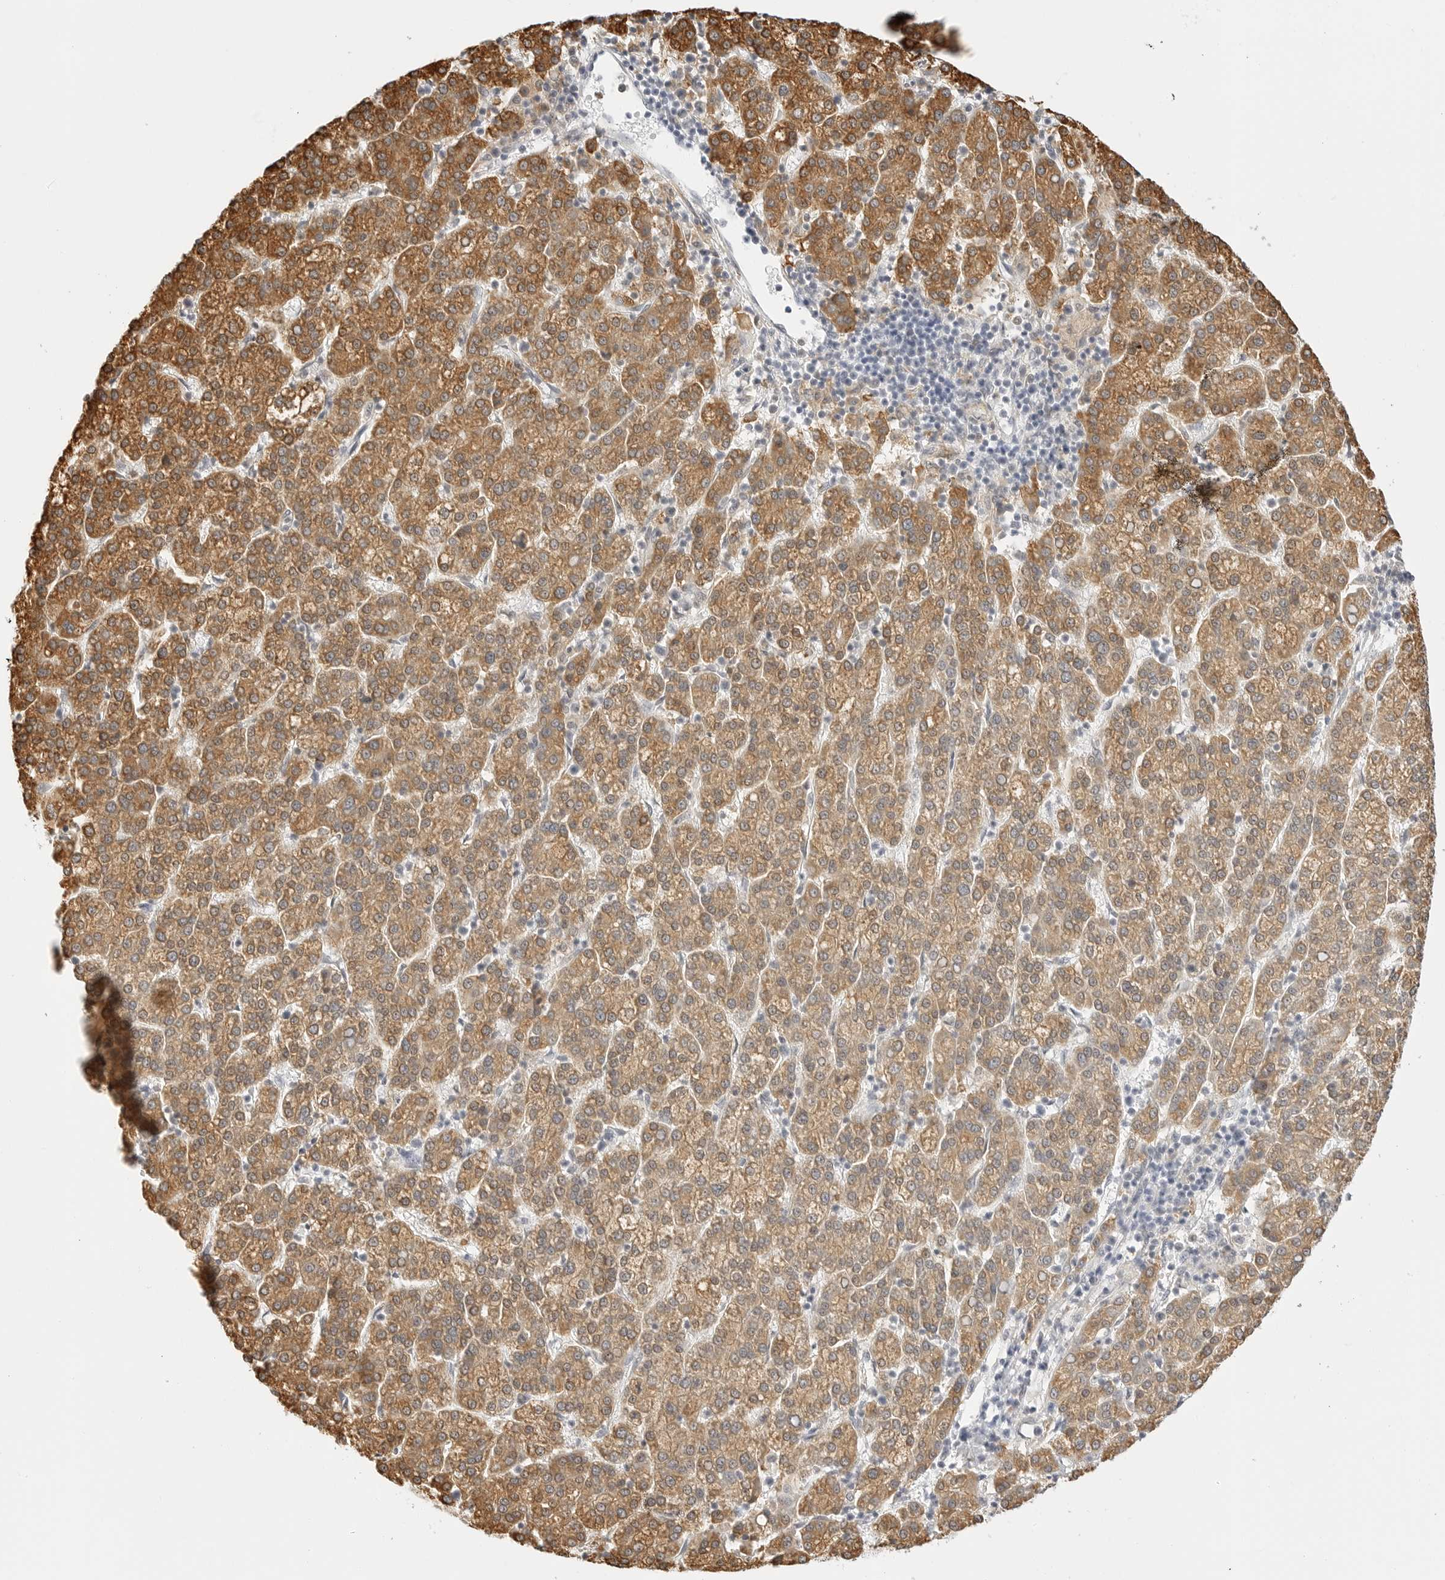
{"staining": {"intensity": "moderate", "quantity": ">75%", "location": "cytoplasmic/membranous"}, "tissue": "liver cancer", "cell_type": "Tumor cells", "image_type": "cancer", "snomed": [{"axis": "morphology", "description": "Carcinoma, Hepatocellular, NOS"}, {"axis": "topography", "description": "Liver"}], "caption": "Moderate cytoplasmic/membranous protein positivity is present in about >75% of tumor cells in hepatocellular carcinoma (liver).", "gene": "THEM4", "patient": {"sex": "female", "age": 58}}